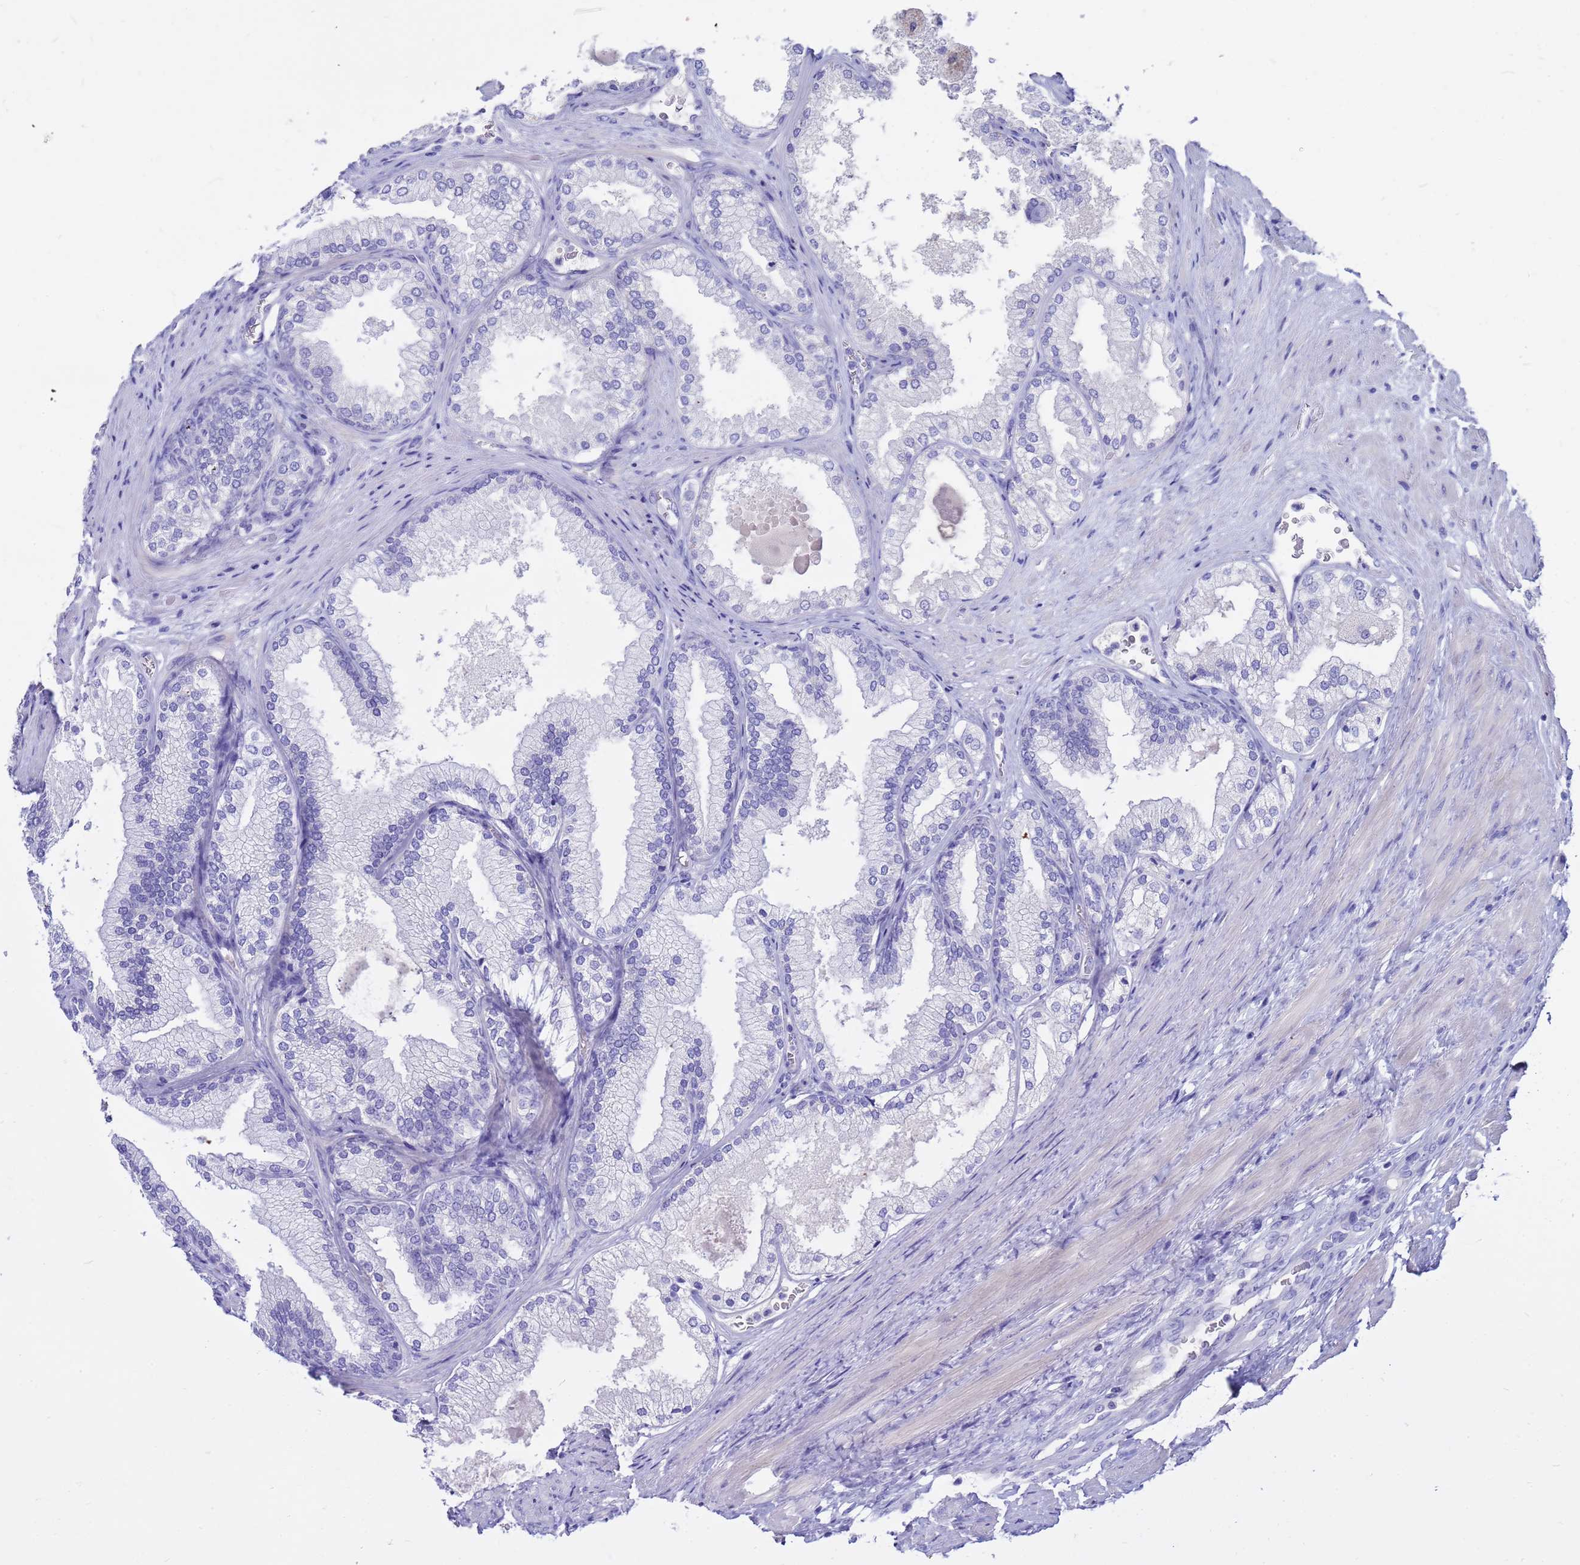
{"staining": {"intensity": "negative", "quantity": "none", "location": "none"}, "tissue": "prostate", "cell_type": "Glandular cells", "image_type": "normal", "snomed": [{"axis": "morphology", "description": "Normal tissue, NOS"}, {"axis": "topography", "description": "Prostate"}], "caption": "Glandular cells are negative for brown protein staining in normal prostate. (Brightfield microscopy of DAB immunohistochemistry (IHC) at high magnification).", "gene": "SYCN", "patient": {"sex": "male", "age": 76}}